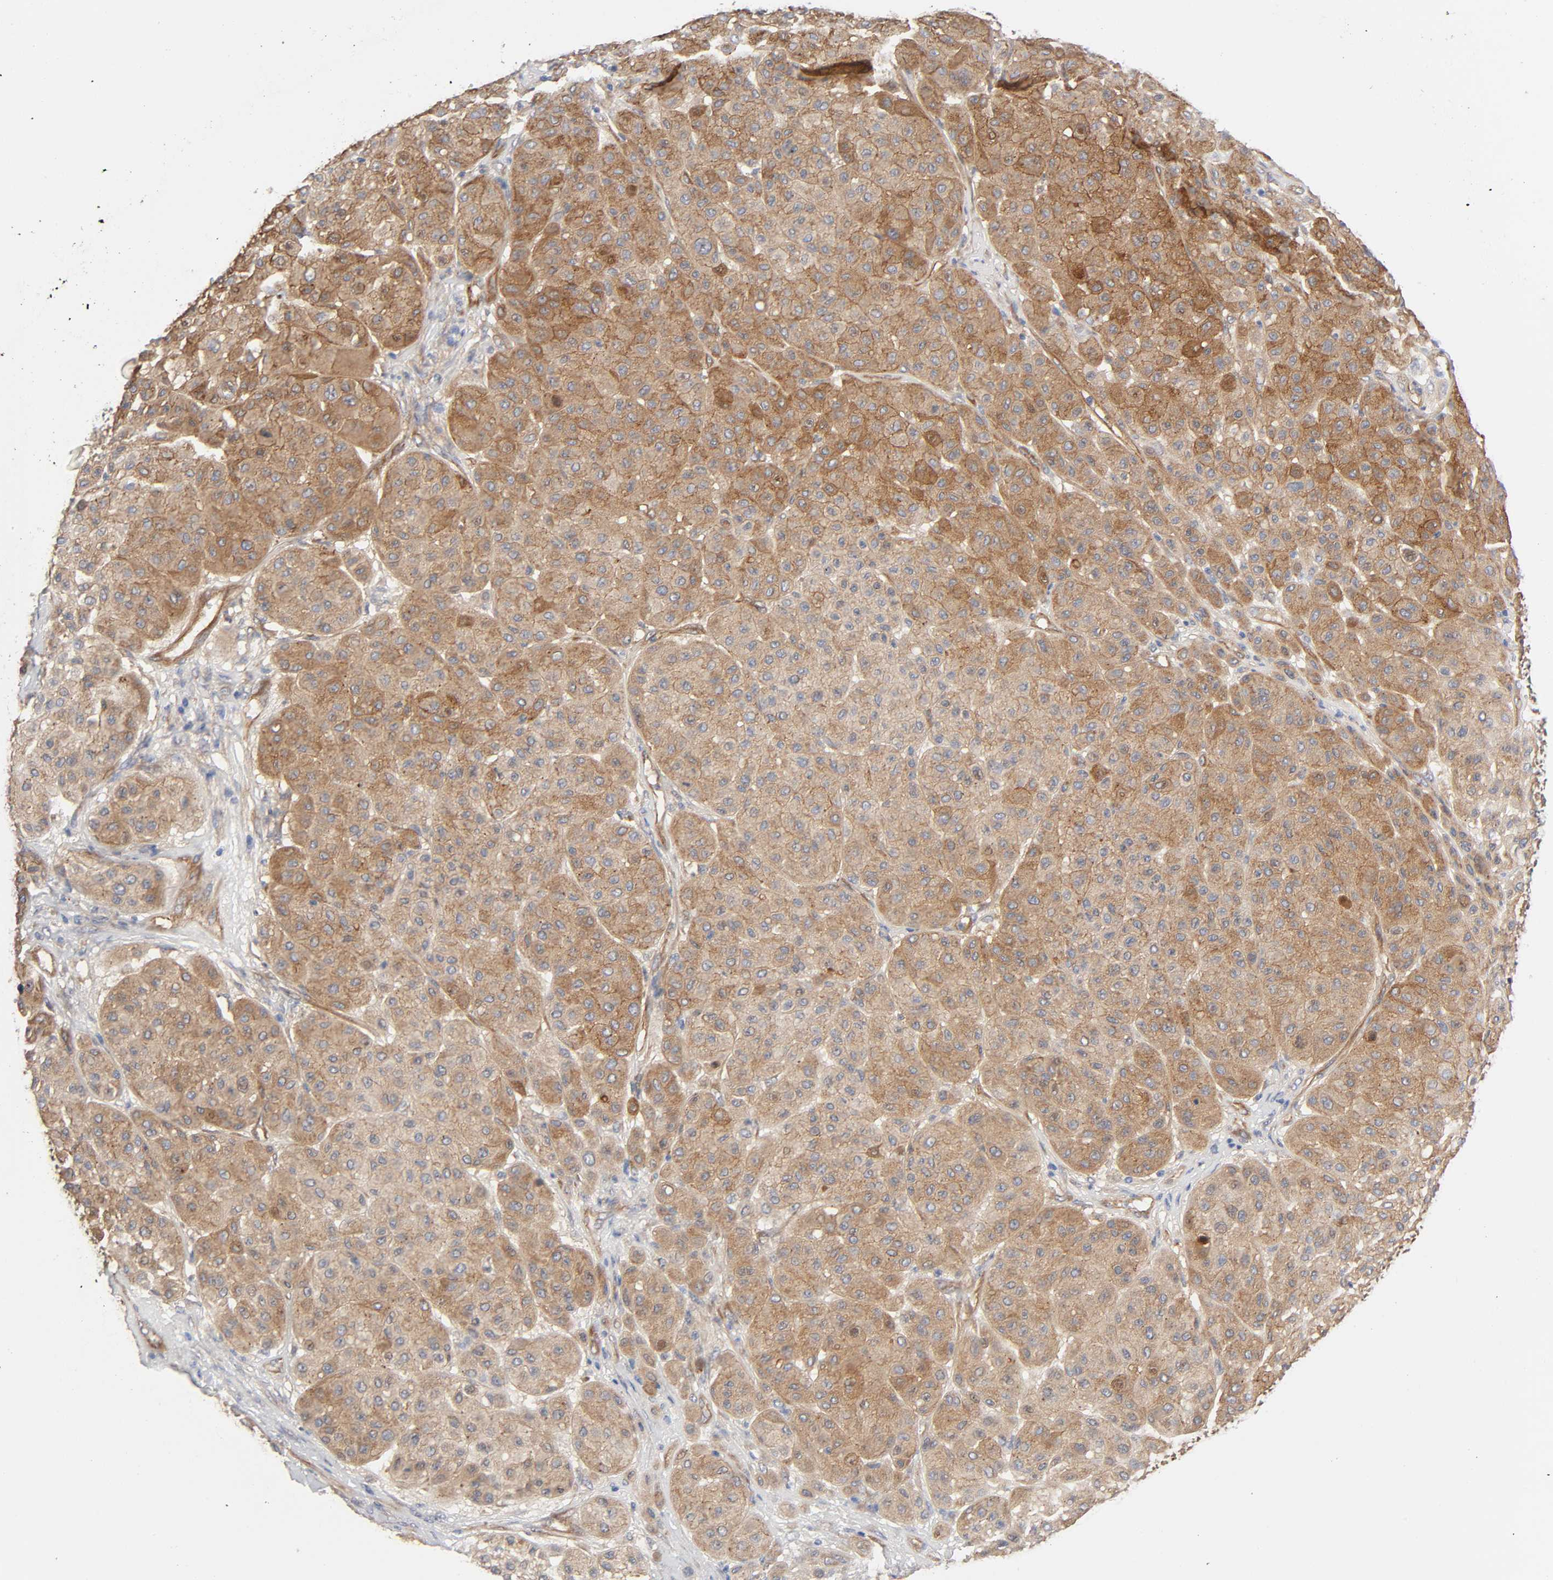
{"staining": {"intensity": "moderate", "quantity": "25%-75%", "location": "cytoplasmic/membranous"}, "tissue": "melanoma", "cell_type": "Tumor cells", "image_type": "cancer", "snomed": [{"axis": "morphology", "description": "Normal tissue, NOS"}, {"axis": "morphology", "description": "Malignant melanoma, Metastatic site"}, {"axis": "topography", "description": "Skin"}], "caption": "A brown stain shows moderate cytoplasmic/membranous positivity of a protein in human malignant melanoma (metastatic site) tumor cells.", "gene": "RAB13", "patient": {"sex": "male", "age": 41}}